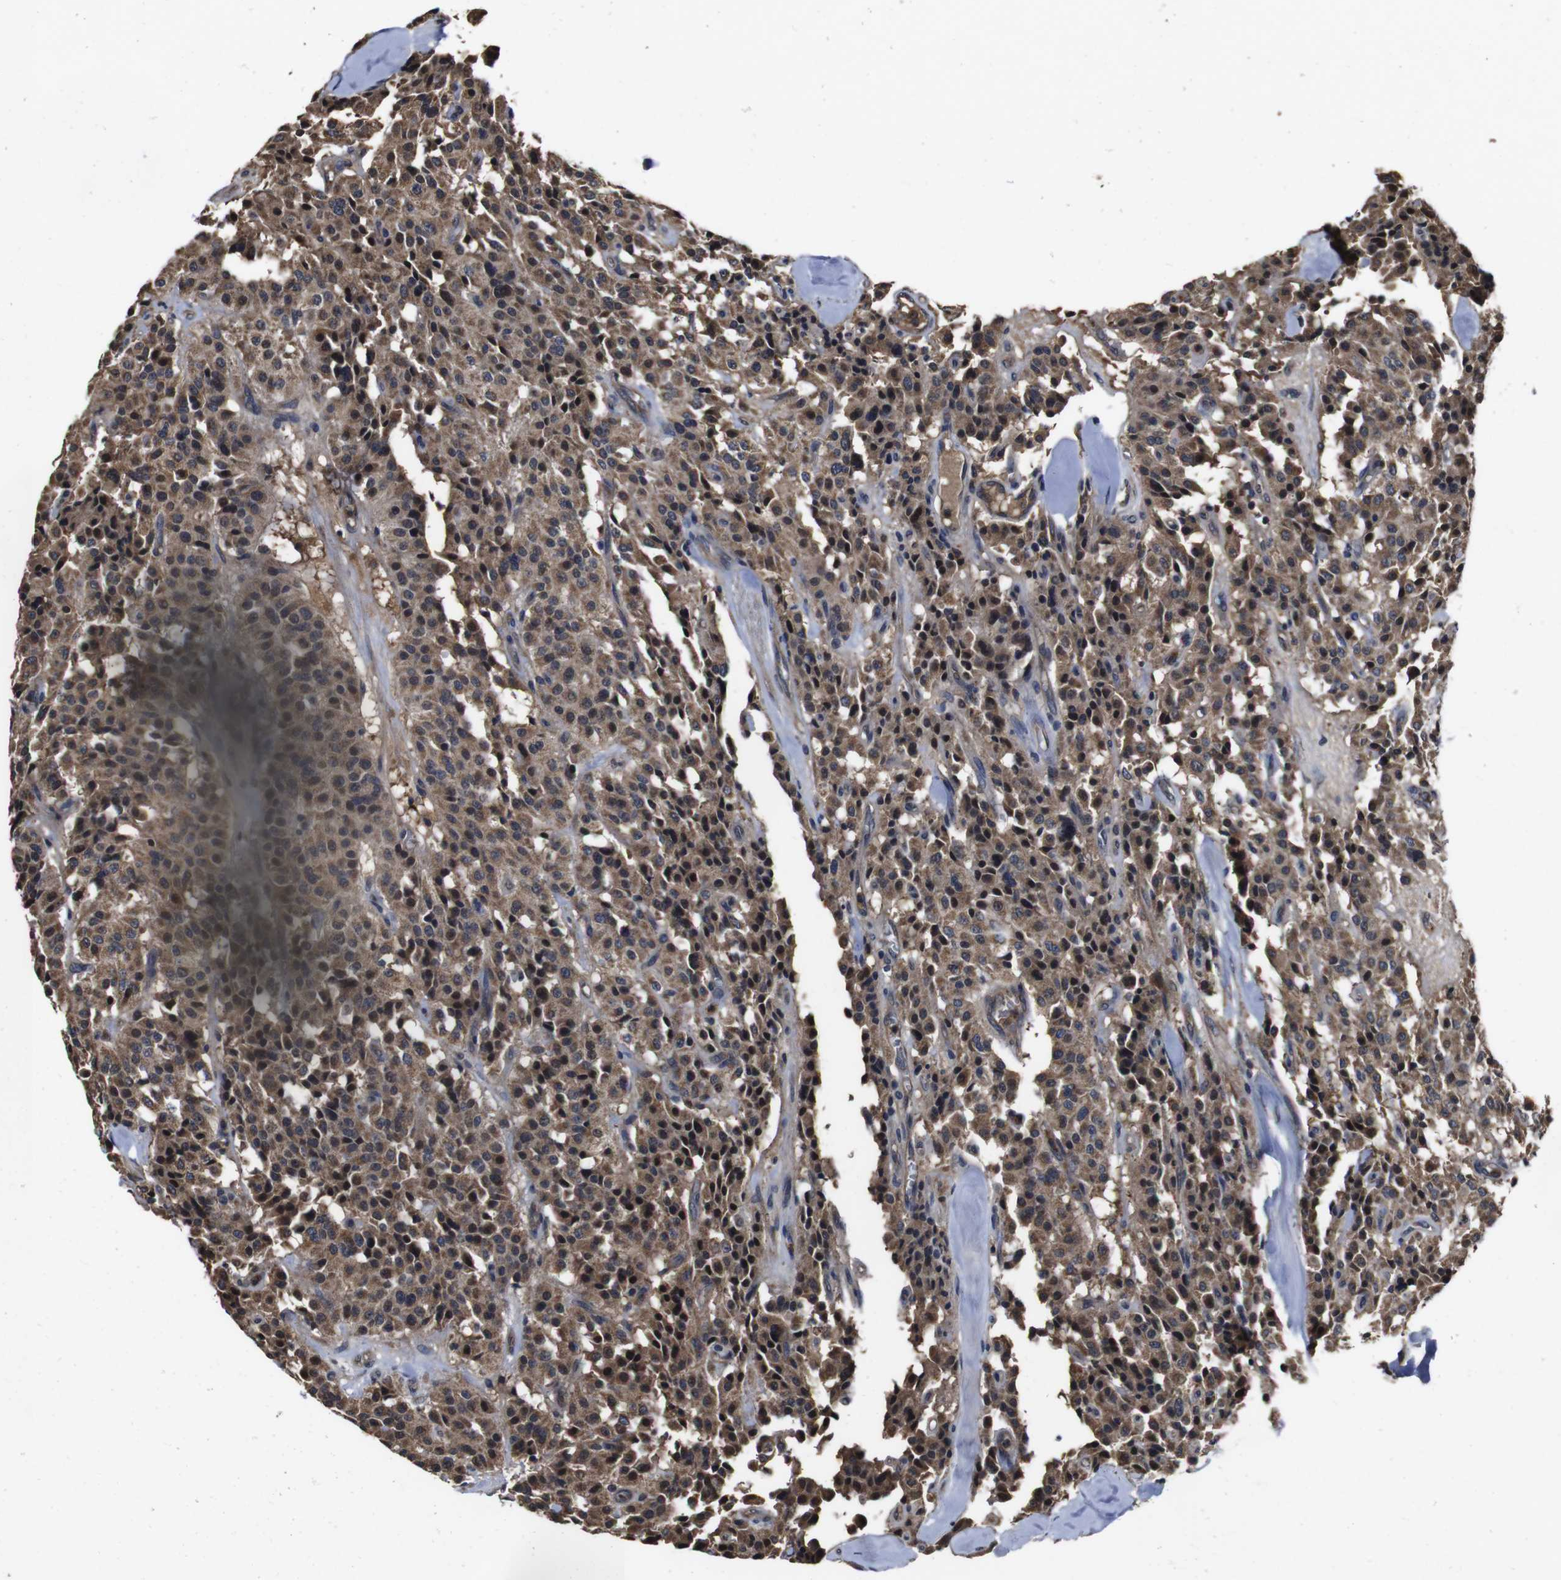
{"staining": {"intensity": "moderate", "quantity": ">75%", "location": "cytoplasmic/membranous,nuclear"}, "tissue": "carcinoid", "cell_type": "Tumor cells", "image_type": "cancer", "snomed": [{"axis": "morphology", "description": "Carcinoid, malignant, NOS"}, {"axis": "topography", "description": "Lung"}], "caption": "Carcinoid was stained to show a protein in brown. There is medium levels of moderate cytoplasmic/membranous and nuclear staining in about >75% of tumor cells.", "gene": "CXCL11", "patient": {"sex": "male", "age": 30}}